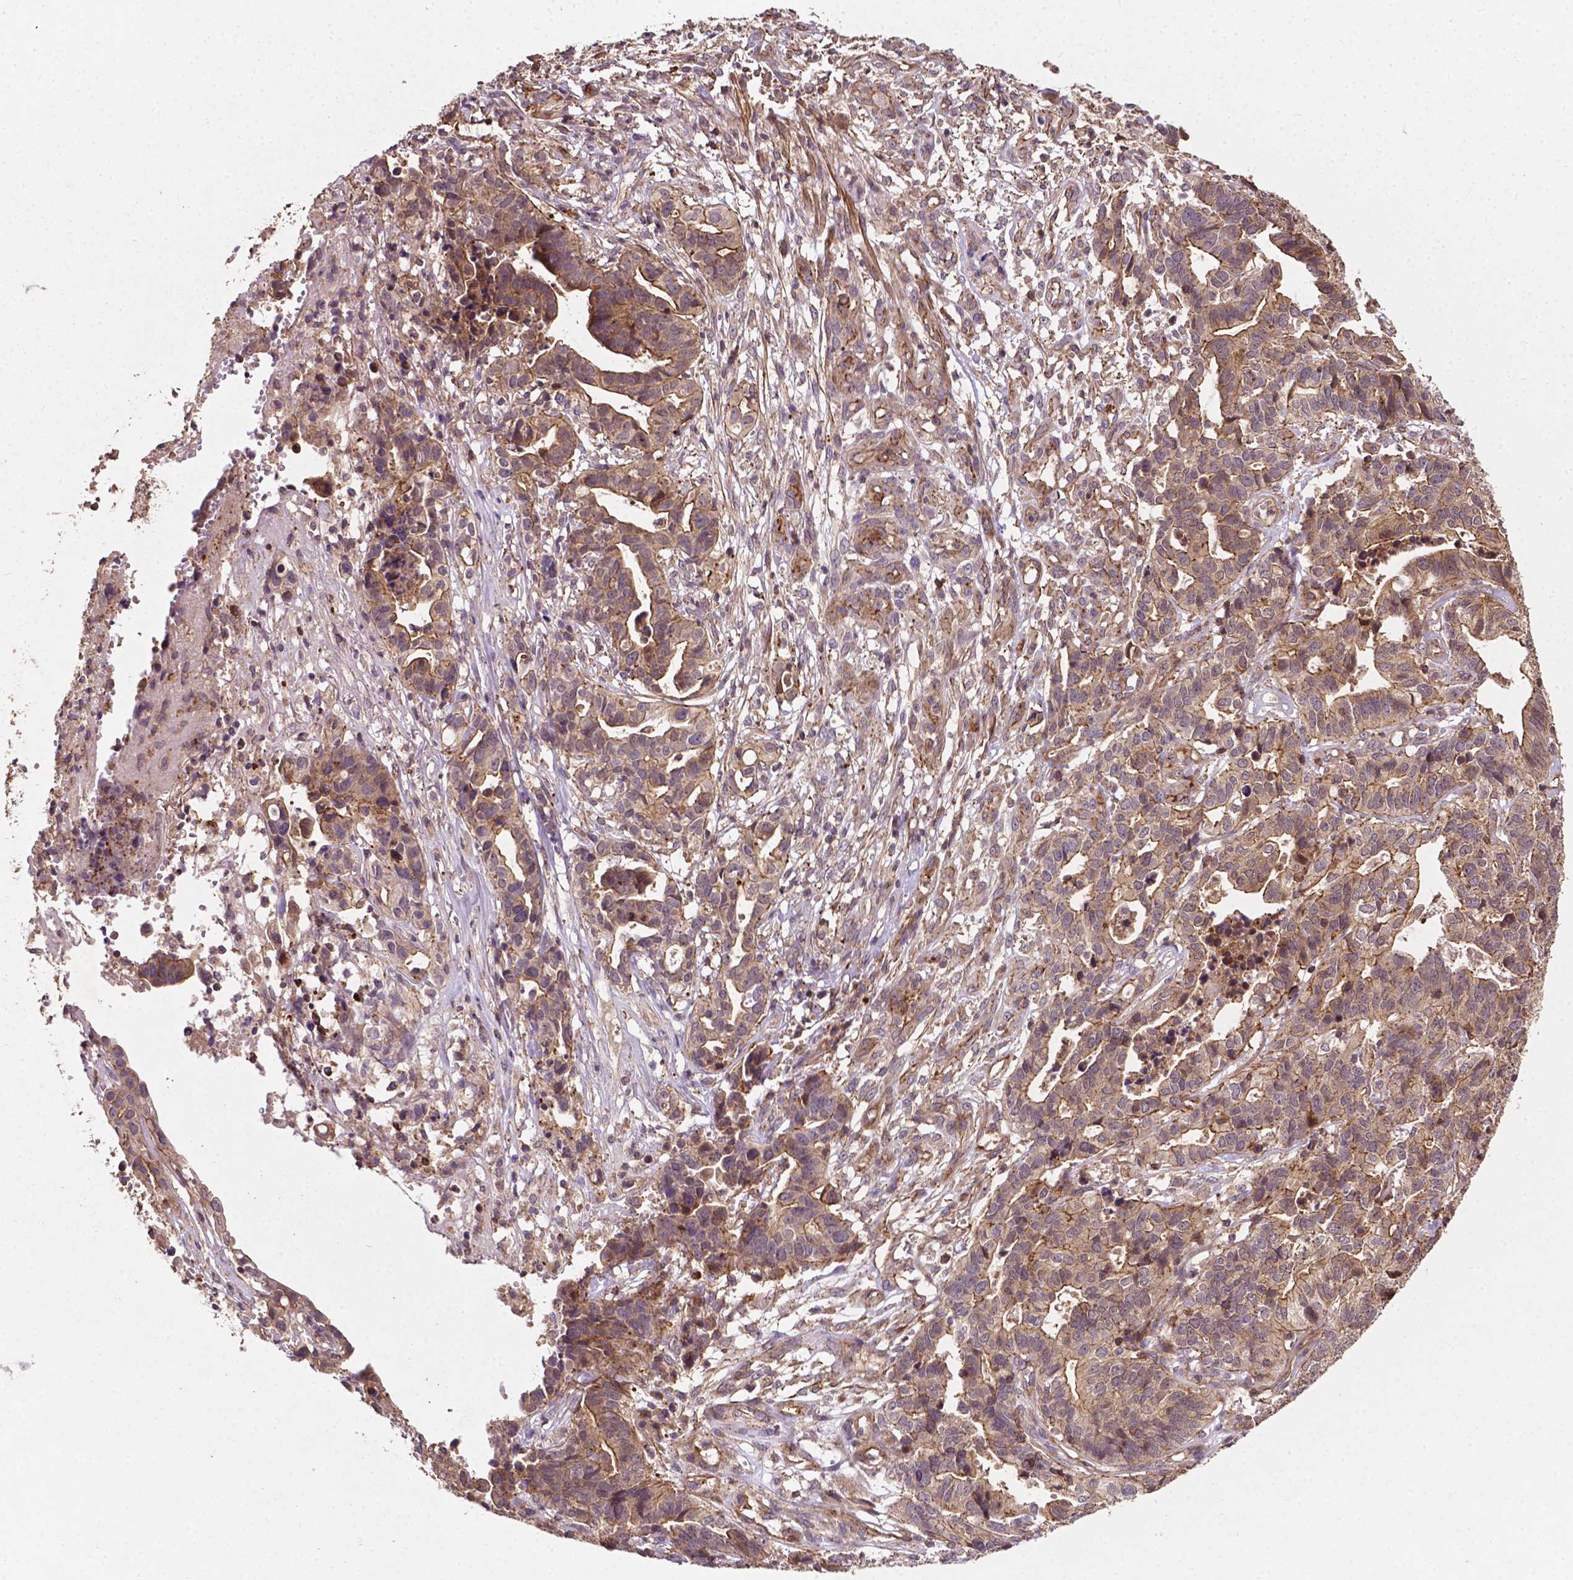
{"staining": {"intensity": "weak", "quantity": ">75%", "location": "cytoplasmic/membranous"}, "tissue": "stomach cancer", "cell_type": "Tumor cells", "image_type": "cancer", "snomed": [{"axis": "morphology", "description": "Adenocarcinoma, NOS"}, {"axis": "topography", "description": "Stomach, upper"}], "caption": "Immunohistochemistry (IHC) image of neoplastic tissue: human stomach adenocarcinoma stained using immunohistochemistry exhibits low levels of weak protein expression localized specifically in the cytoplasmic/membranous of tumor cells, appearing as a cytoplasmic/membranous brown color.", "gene": "ZMYND19", "patient": {"sex": "female", "age": 67}}